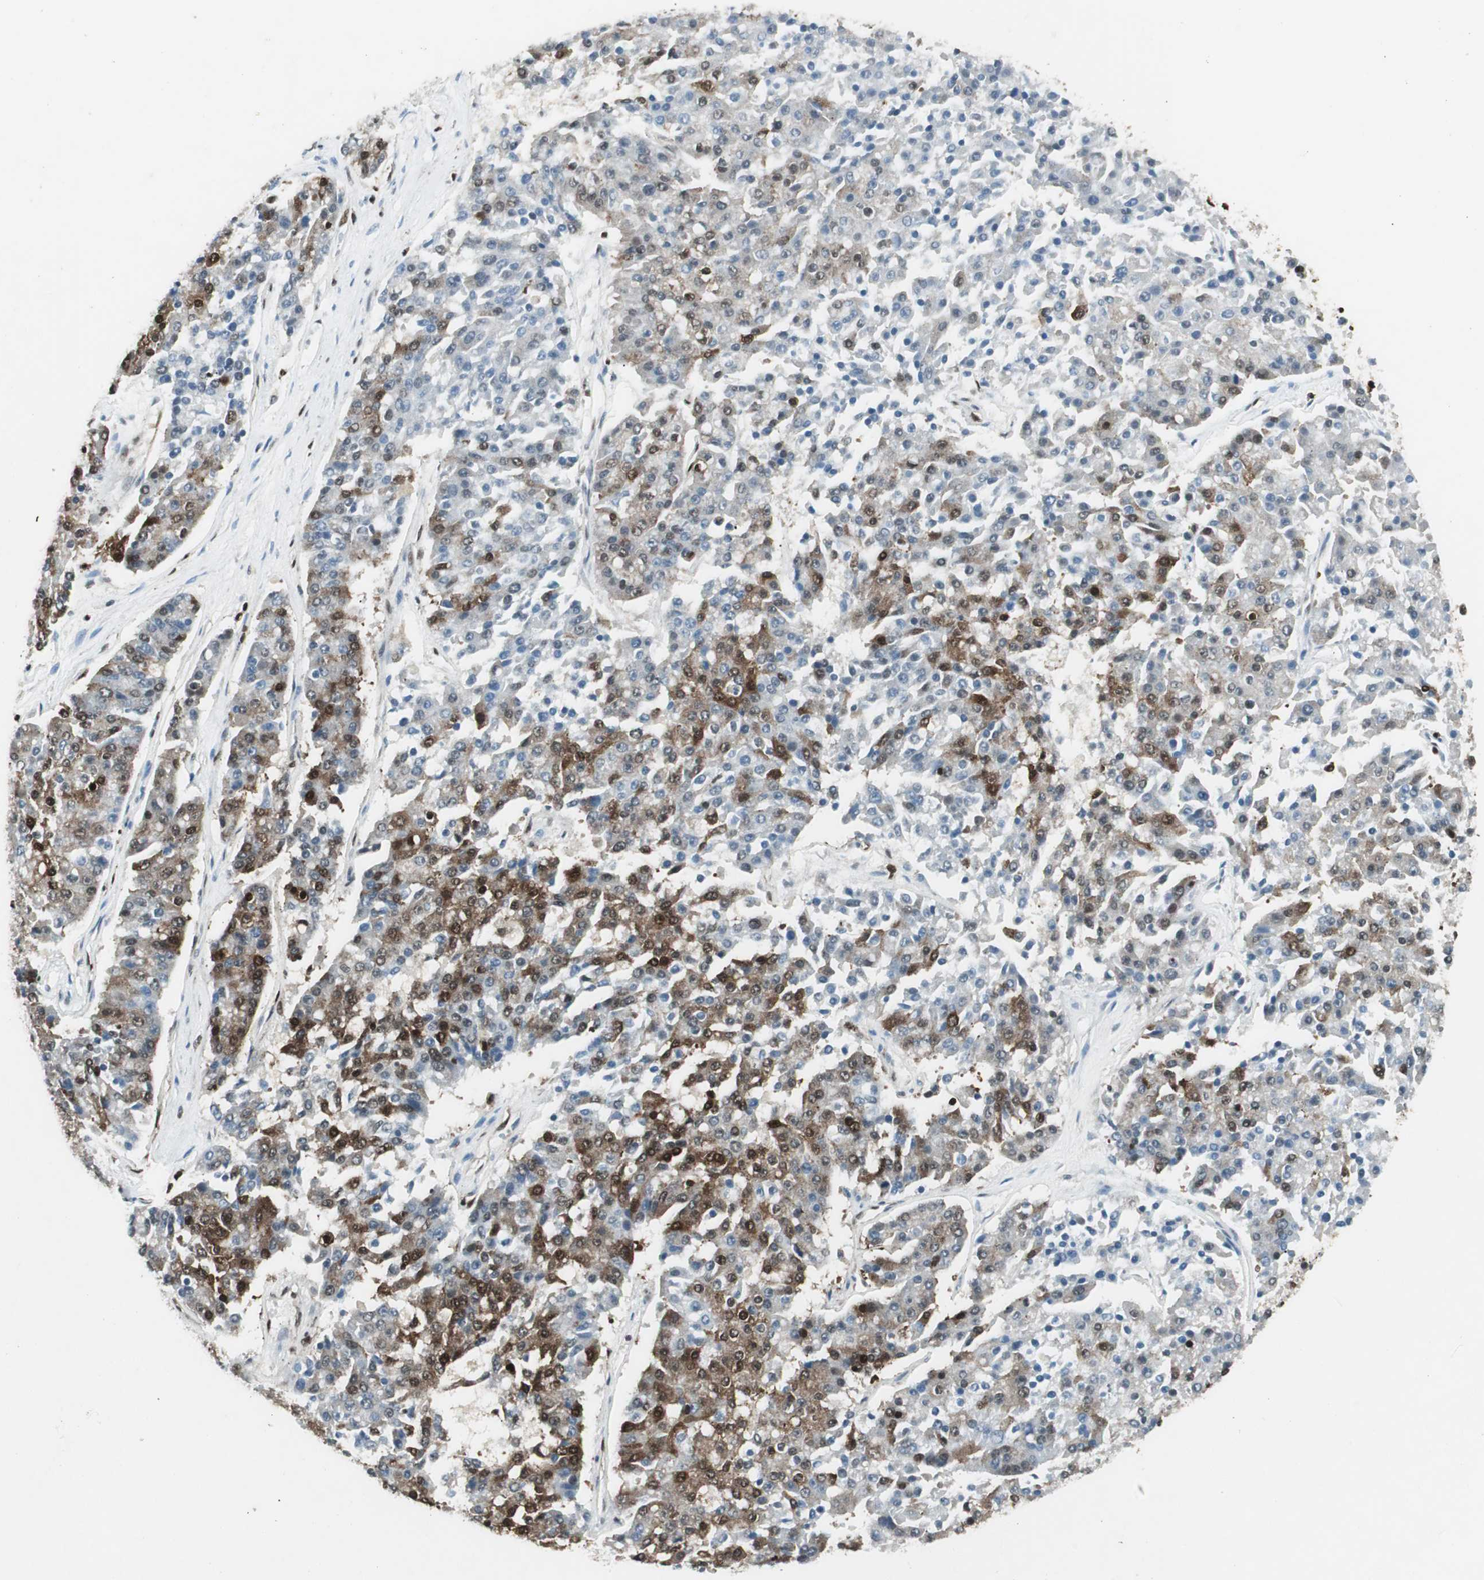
{"staining": {"intensity": "moderate", "quantity": "25%-75%", "location": "cytoplasmic/membranous,nuclear"}, "tissue": "pancreatic cancer", "cell_type": "Tumor cells", "image_type": "cancer", "snomed": [{"axis": "morphology", "description": "Adenocarcinoma, NOS"}, {"axis": "topography", "description": "Pancreas"}], "caption": "Immunohistochemical staining of human adenocarcinoma (pancreatic) displays medium levels of moderate cytoplasmic/membranous and nuclear protein staining in about 25%-75% of tumor cells. The protein of interest is stained brown, and the nuclei are stained in blue (DAB (3,3'-diaminobenzidine) IHC with brightfield microscopy, high magnification).", "gene": "EWSR1", "patient": {"sex": "male", "age": 50}}